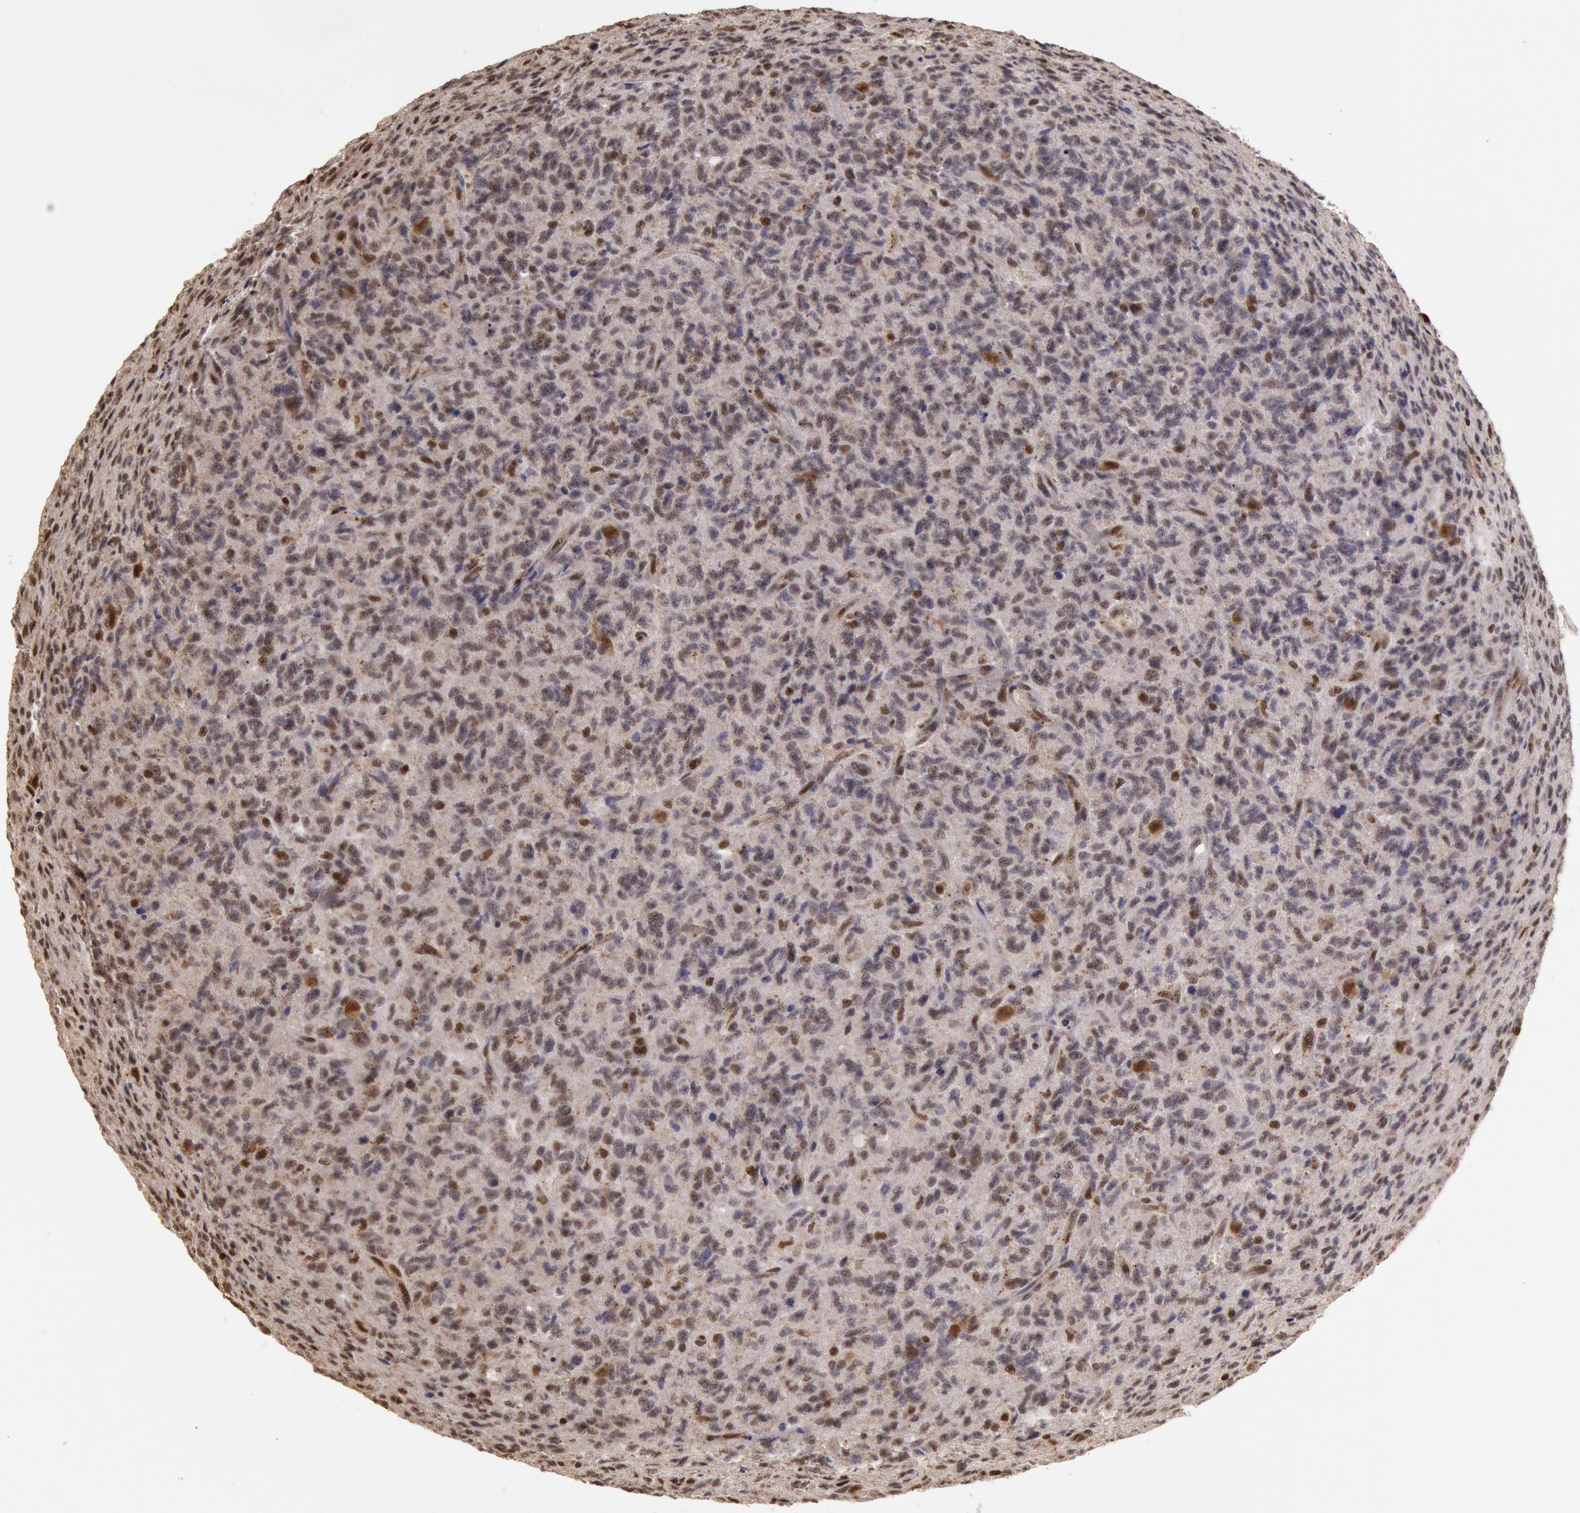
{"staining": {"intensity": "moderate", "quantity": "<25%", "location": "nuclear"}, "tissue": "glioma", "cell_type": "Tumor cells", "image_type": "cancer", "snomed": [{"axis": "morphology", "description": "Glioma, malignant, High grade"}, {"axis": "topography", "description": "Brain"}], "caption": "Human high-grade glioma (malignant) stained for a protein (brown) reveals moderate nuclear positive staining in about <25% of tumor cells.", "gene": "LIG4", "patient": {"sex": "male", "age": 36}}